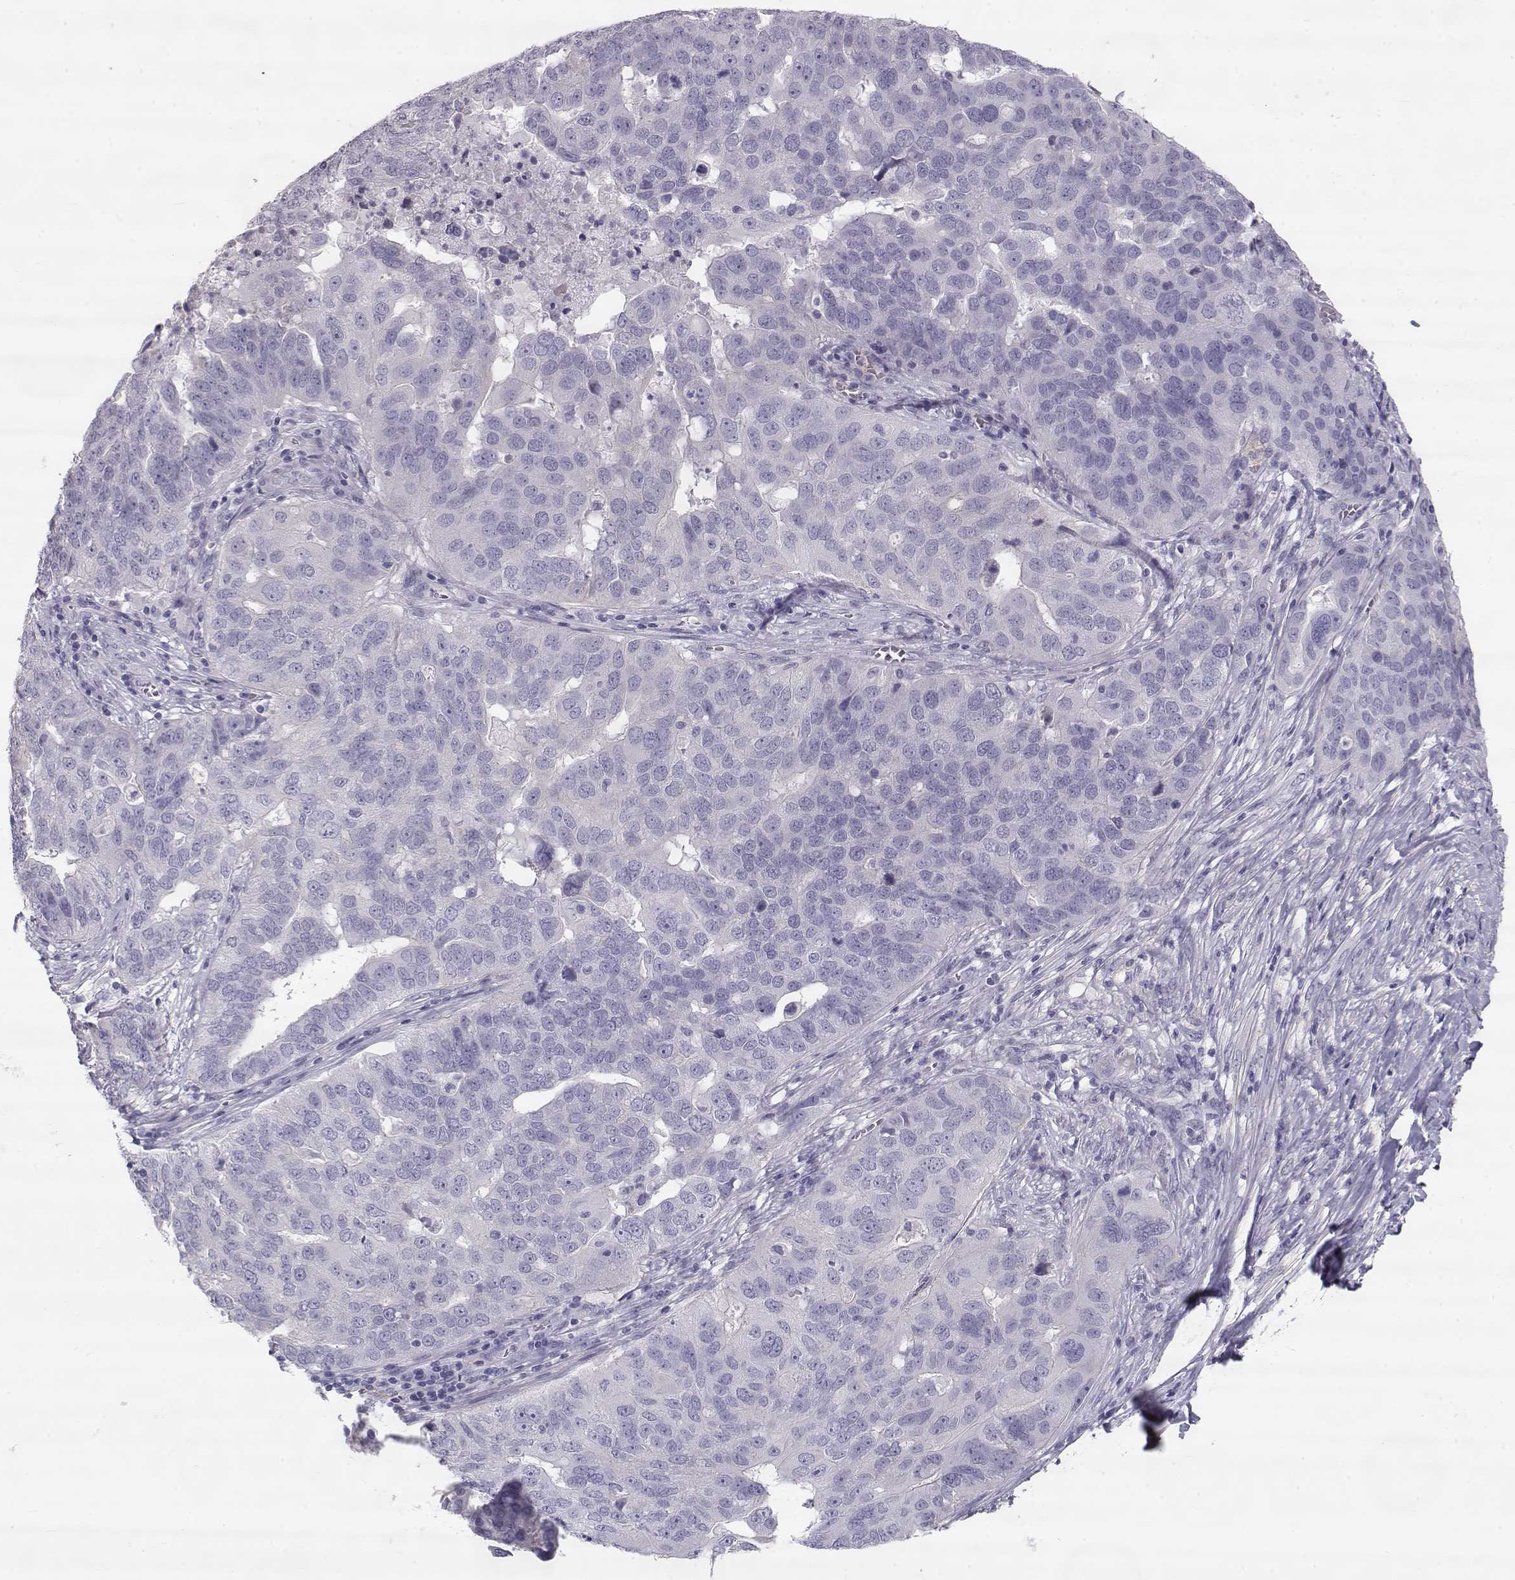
{"staining": {"intensity": "negative", "quantity": "none", "location": "none"}, "tissue": "ovarian cancer", "cell_type": "Tumor cells", "image_type": "cancer", "snomed": [{"axis": "morphology", "description": "Carcinoma, endometroid"}, {"axis": "topography", "description": "Soft tissue"}, {"axis": "topography", "description": "Ovary"}], "caption": "This is an immunohistochemistry (IHC) photomicrograph of human ovarian endometroid carcinoma. There is no positivity in tumor cells.", "gene": "SLITRK3", "patient": {"sex": "female", "age": 52}}